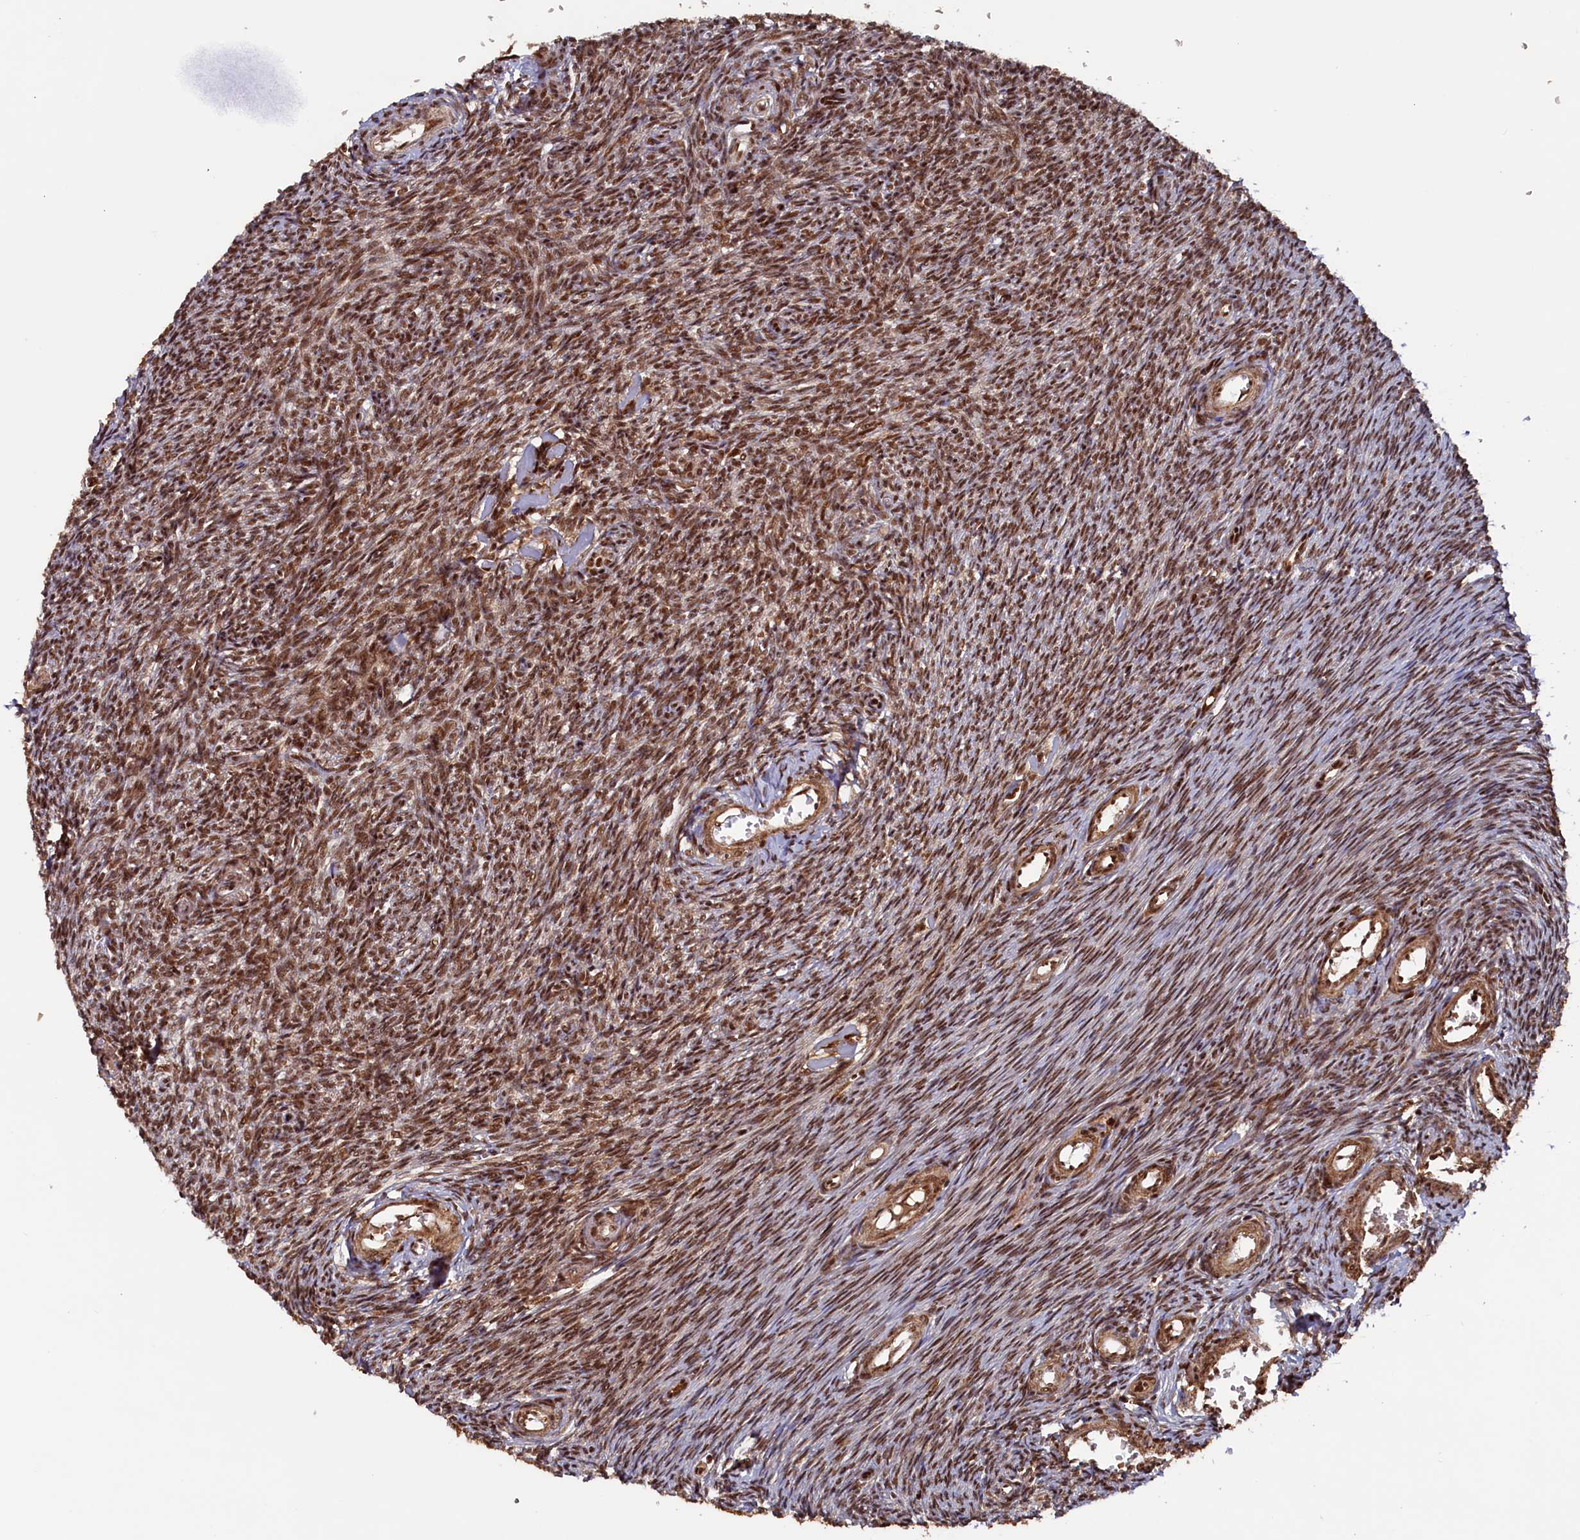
{"staining": {"intensity": "moderate", "quantity": ">75%", "location": "cytoplasmic/membranous,nuclear"}, "tissue": "ovary", "cell_type": "Ovarian stroma cells", "image_type": "normal", "snomed": [{"axis": "morphology", "description": "Normal tissue, NOS"}, {"axis": "topography", "description": "Ovary"}], "caption": "This image reveals IHC staining of benign ovary, with medium moderate cytoplasmic/membranous,nuclear positivity in about >75% of ovarian stroma cells.", "gene": "ZC3H18", "patient": {"sex": "female", "age": 44}}